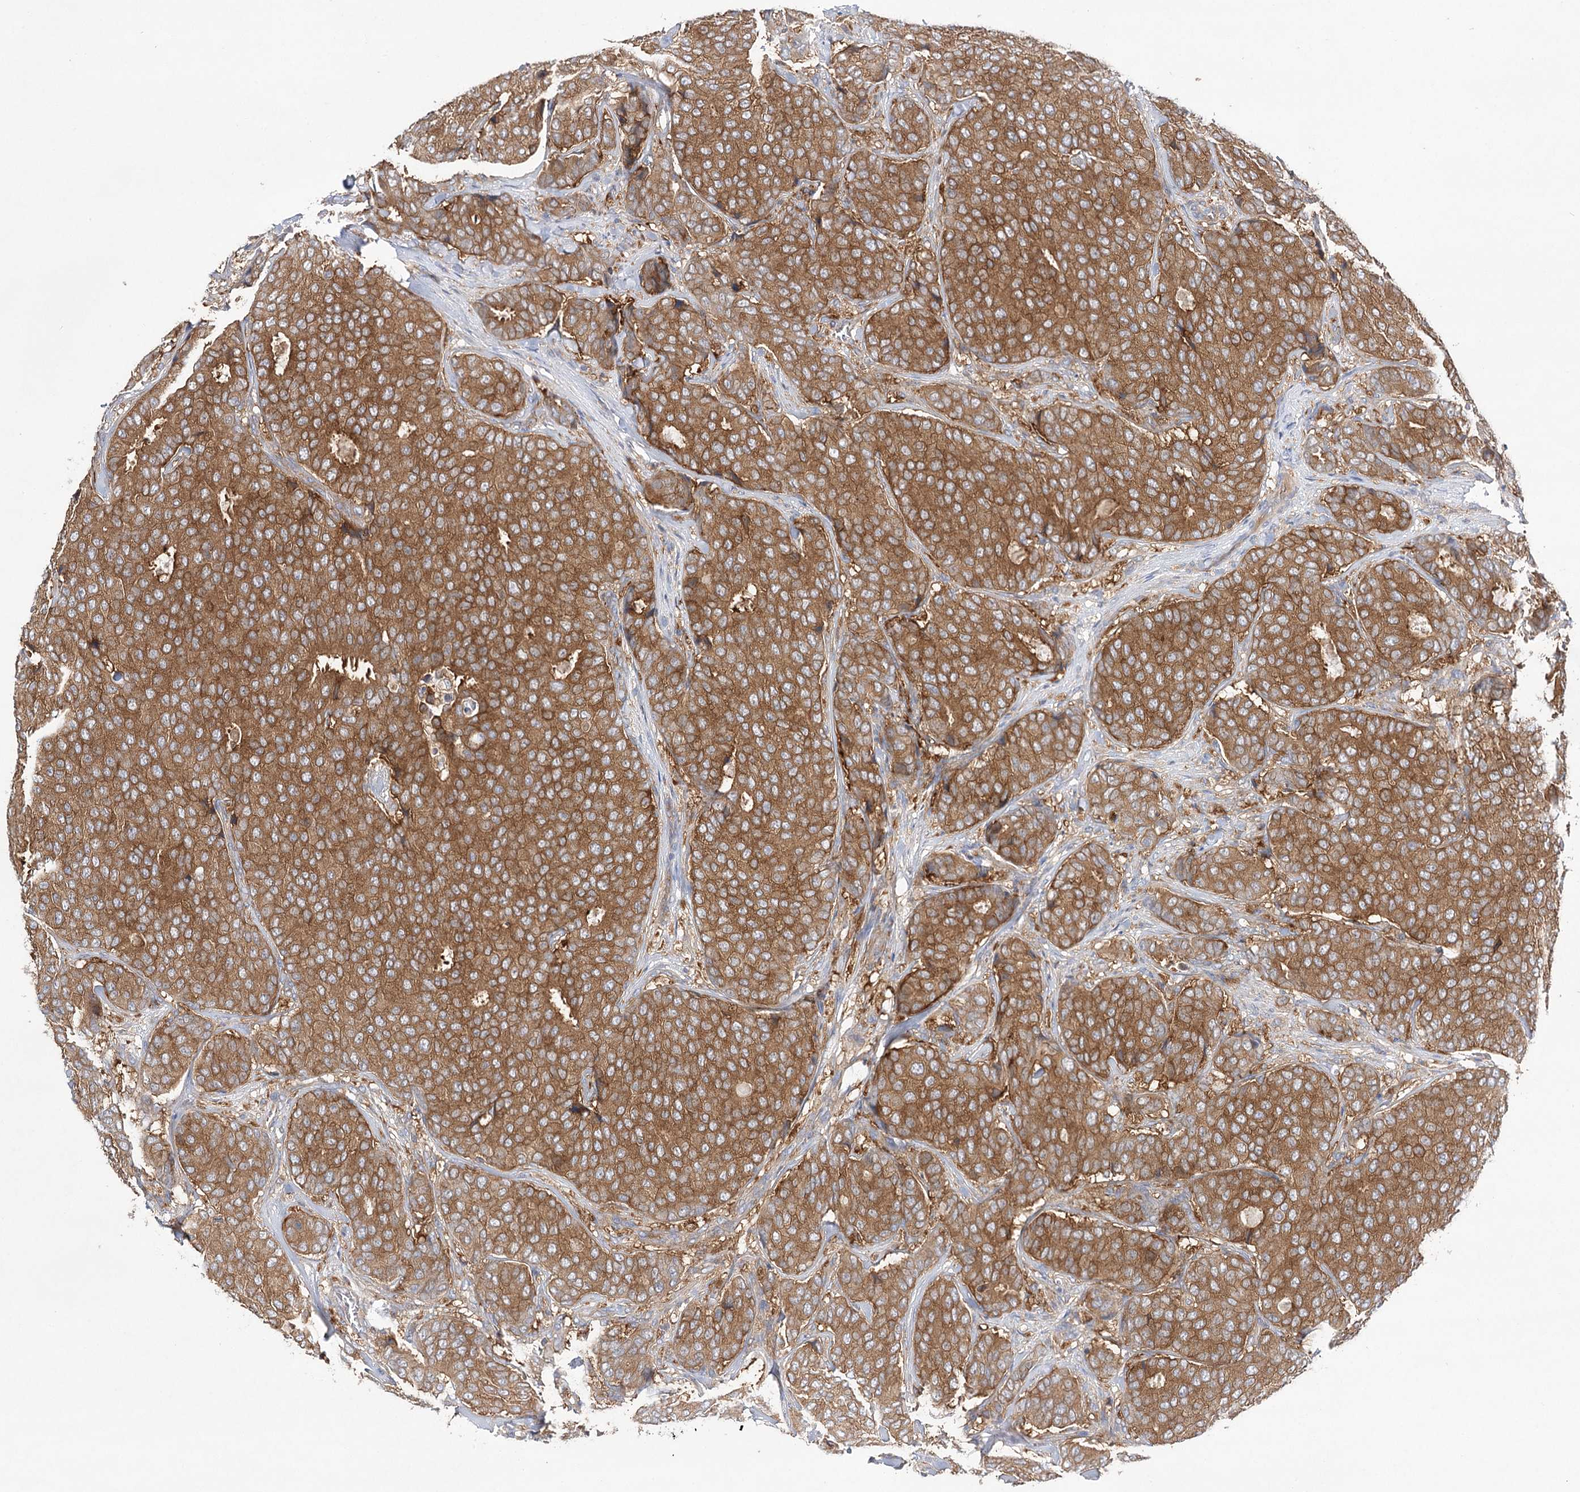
{"staining": {"intensity": "moderate", "quantity": ">75%", "location": "cytoplasmic/membranous"}, "tissue": "breast cancer", "cell_type": "Tumor cells", "image_type": "cancer", "snomed": [{"axis": "morphology", "description": "Duct carcinoma"}, {"axis": "topography", "description": "Breast"}], "caption": "Moderate cytoplasmic/membranous staining for a protein is present in approximately >75% of tumor cells of breast cancer (infiltrating ductal carcinoma) using immunohistochemistry.", "gene": "ABRAXAS2", "patient": {"sex": "female", "age": 75}}